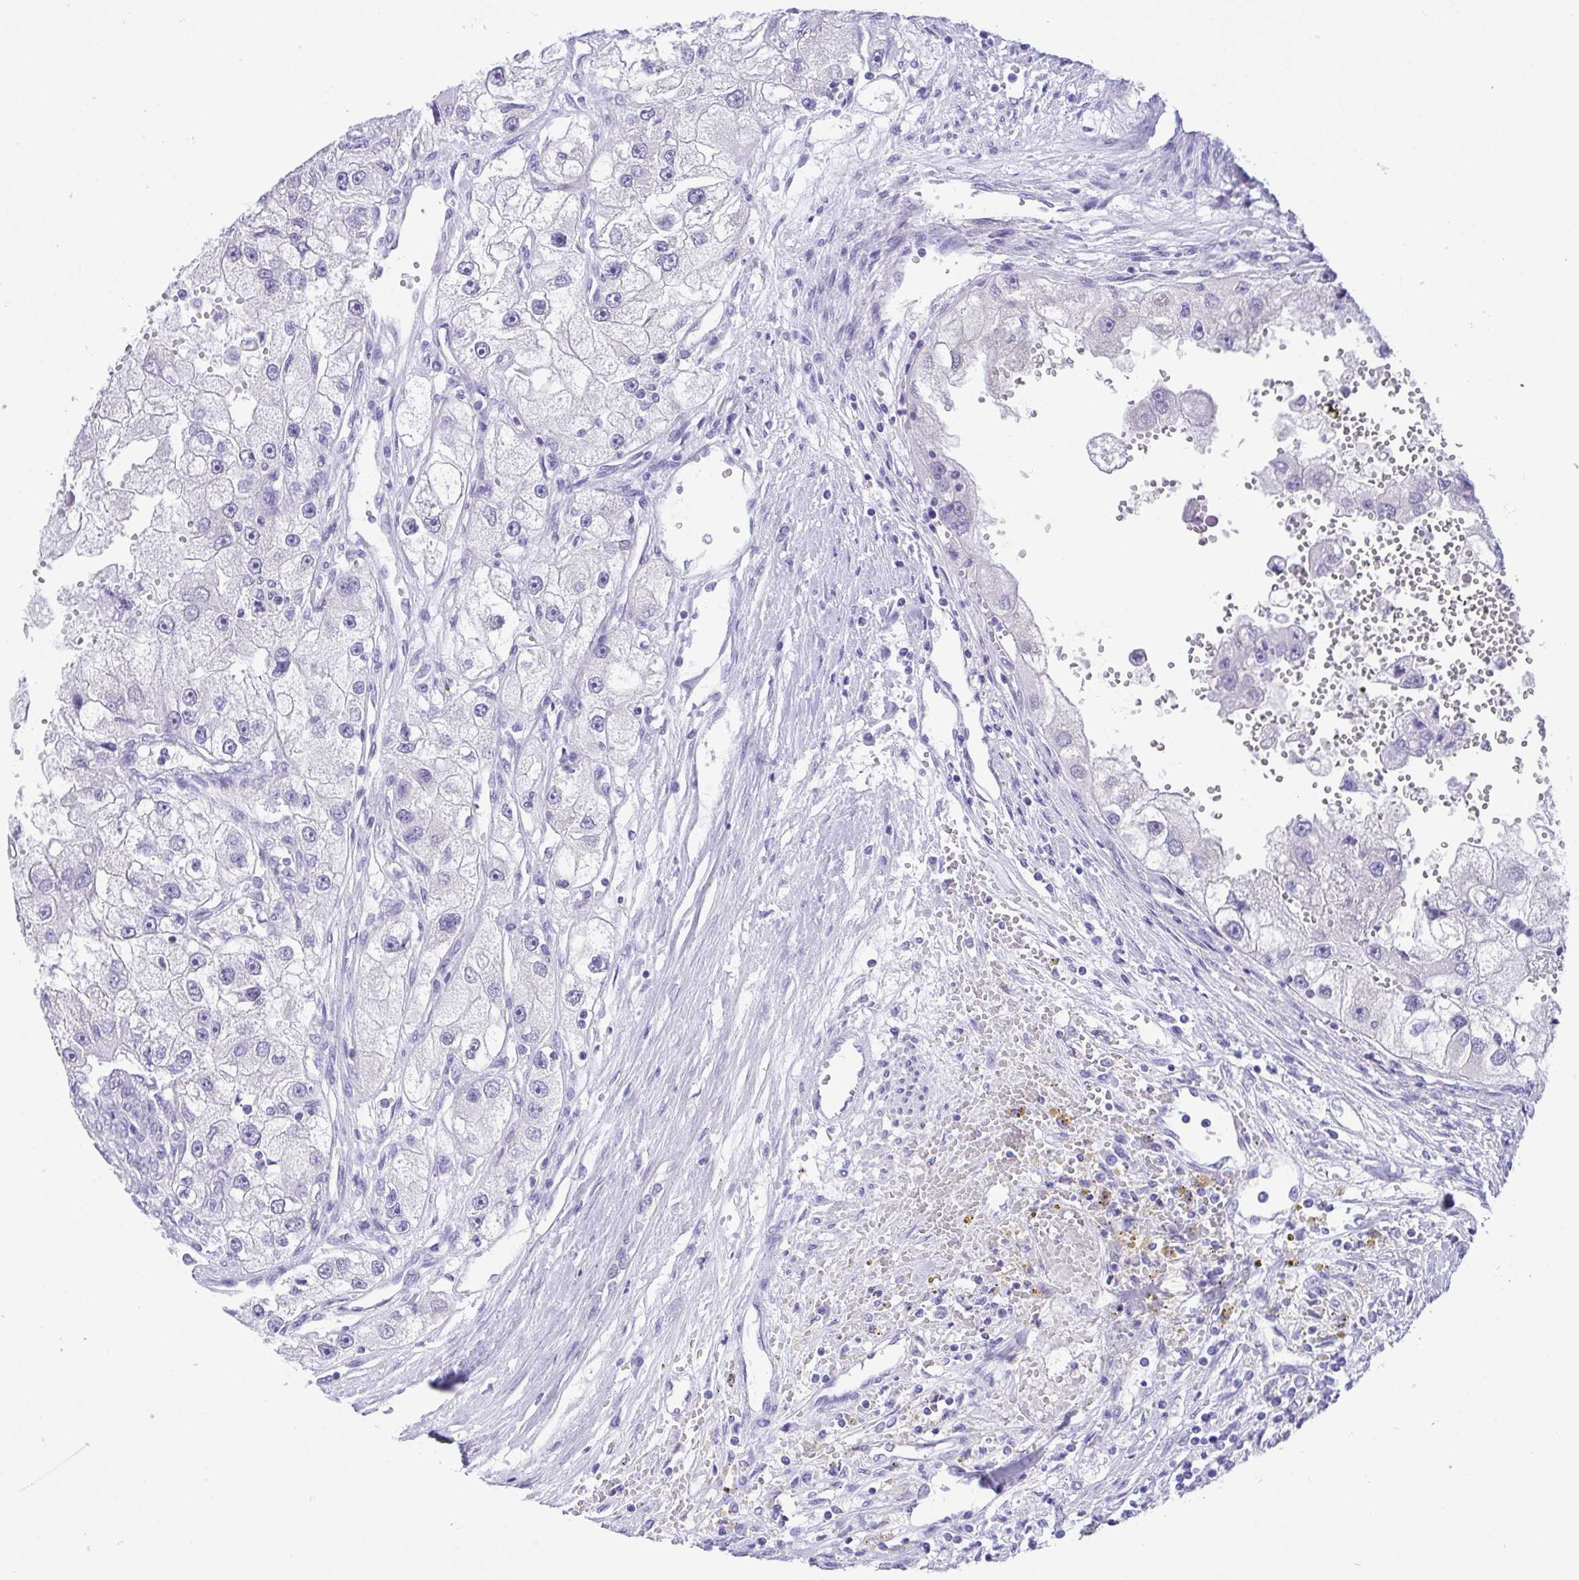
{"staining": {"intensity": "negative", "quantity": "none", "location": "none"}, "tissue": "renal cancer", "cell_type": "Tumor cells", "image_type": "cancer", "snomed": [{"axis": "morphology", "description": "Adenocarcinoma, NOS"}, {"axis": "topography", "description": "Kidney"}], "caption": "Immunohistochemistry (IHC) of human adenocarcinoma (renal) exhibits no positivity in tumor cells.", "gene": "LUZP4", "patient": {"sex": "male", "age": 63}}